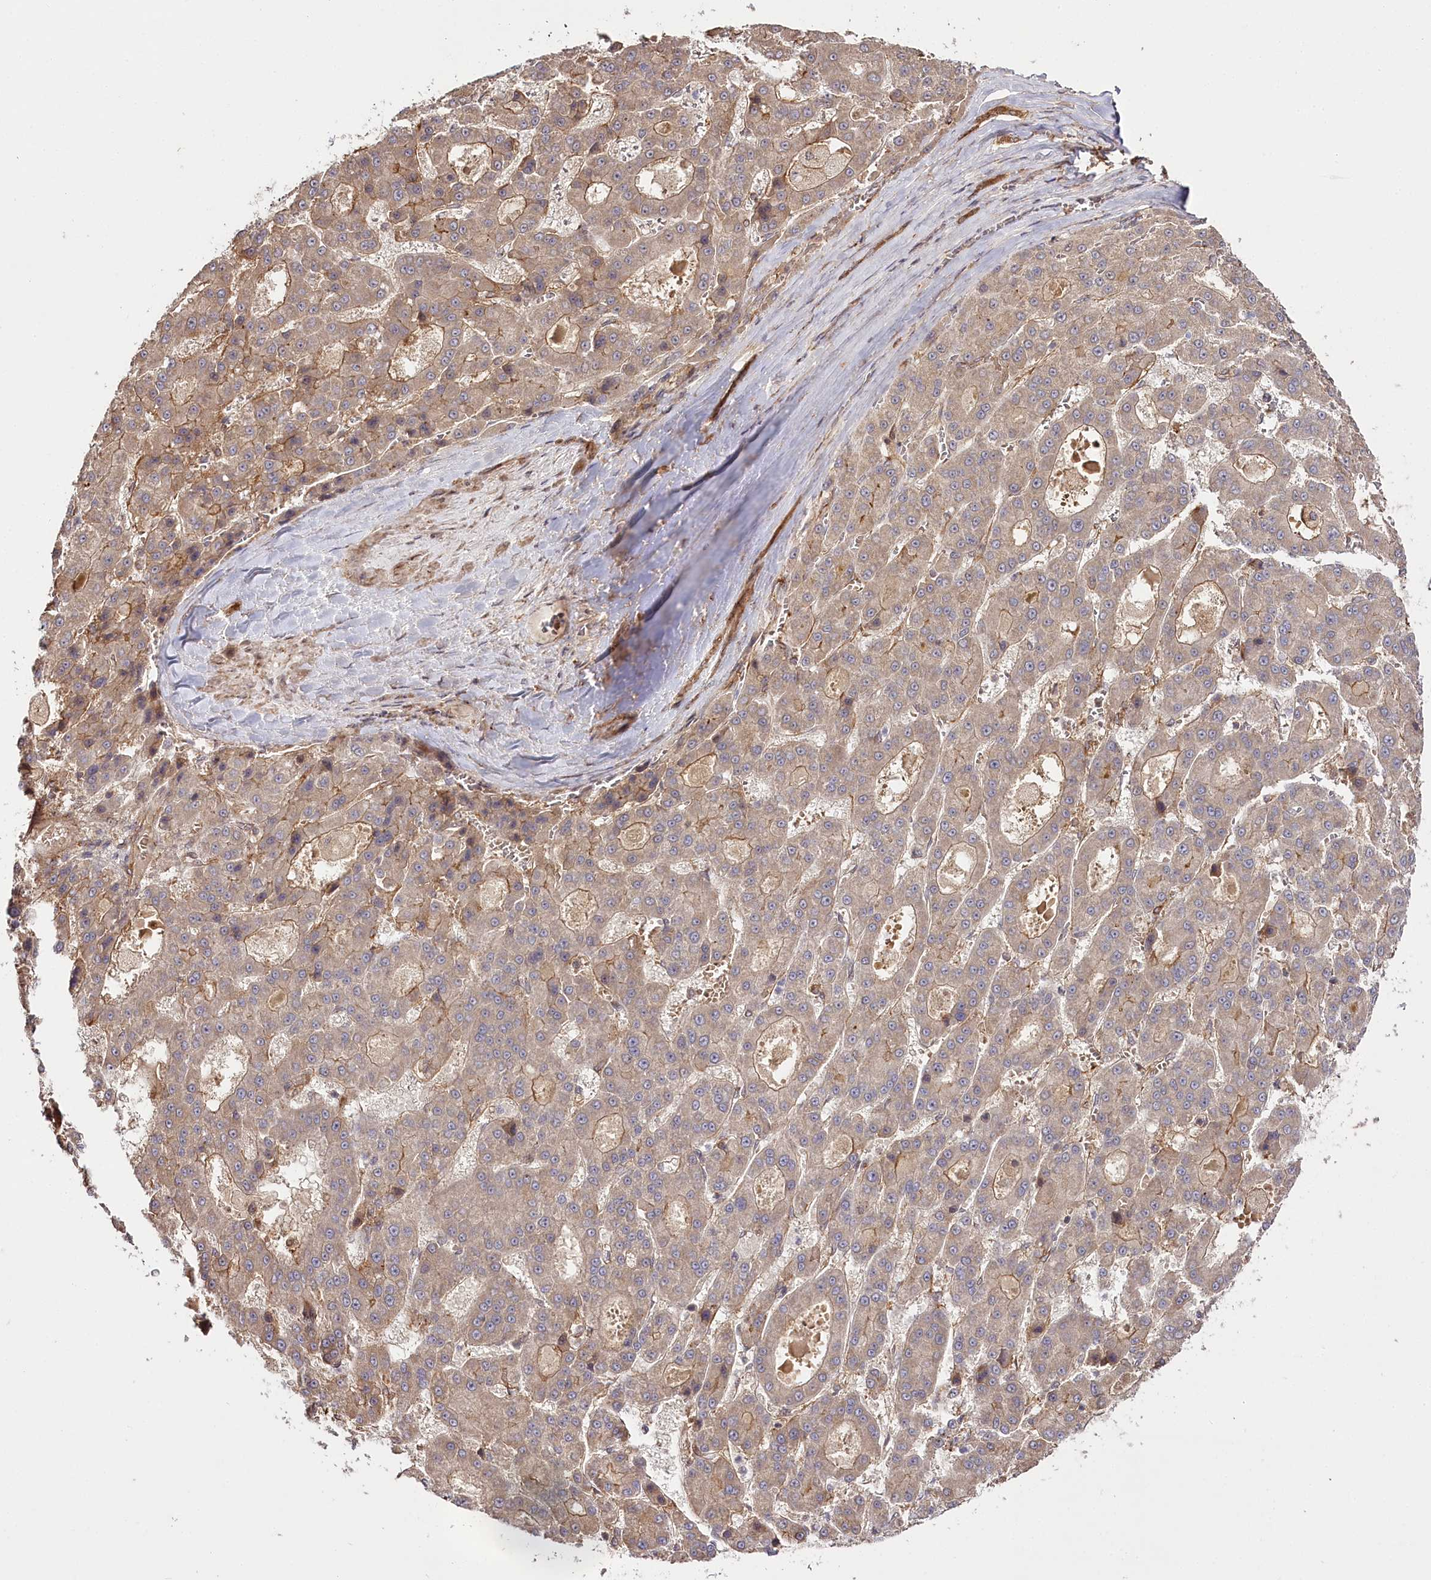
{"staining": {"intensity": "weak", "quantity": "25%-75%", "location": "cytoplasmic/membranous"}, "tissue": "liver cancer", "cell_type": "Tumor cells", "image_type": "cancer", "snomed": [{"axis": "morphology", "description": "Carcinoma, Hepatocellular, NOS"}, {"axis": "topography", "description": "Liver"}], "caption": "Protein staining of liver cancer tissue displays weak cytoplasmic/membranous staining in about 25%-75% of tumor cells.", "gene": "CCDC91", "patient": {"sex": "male", "age": 70}}